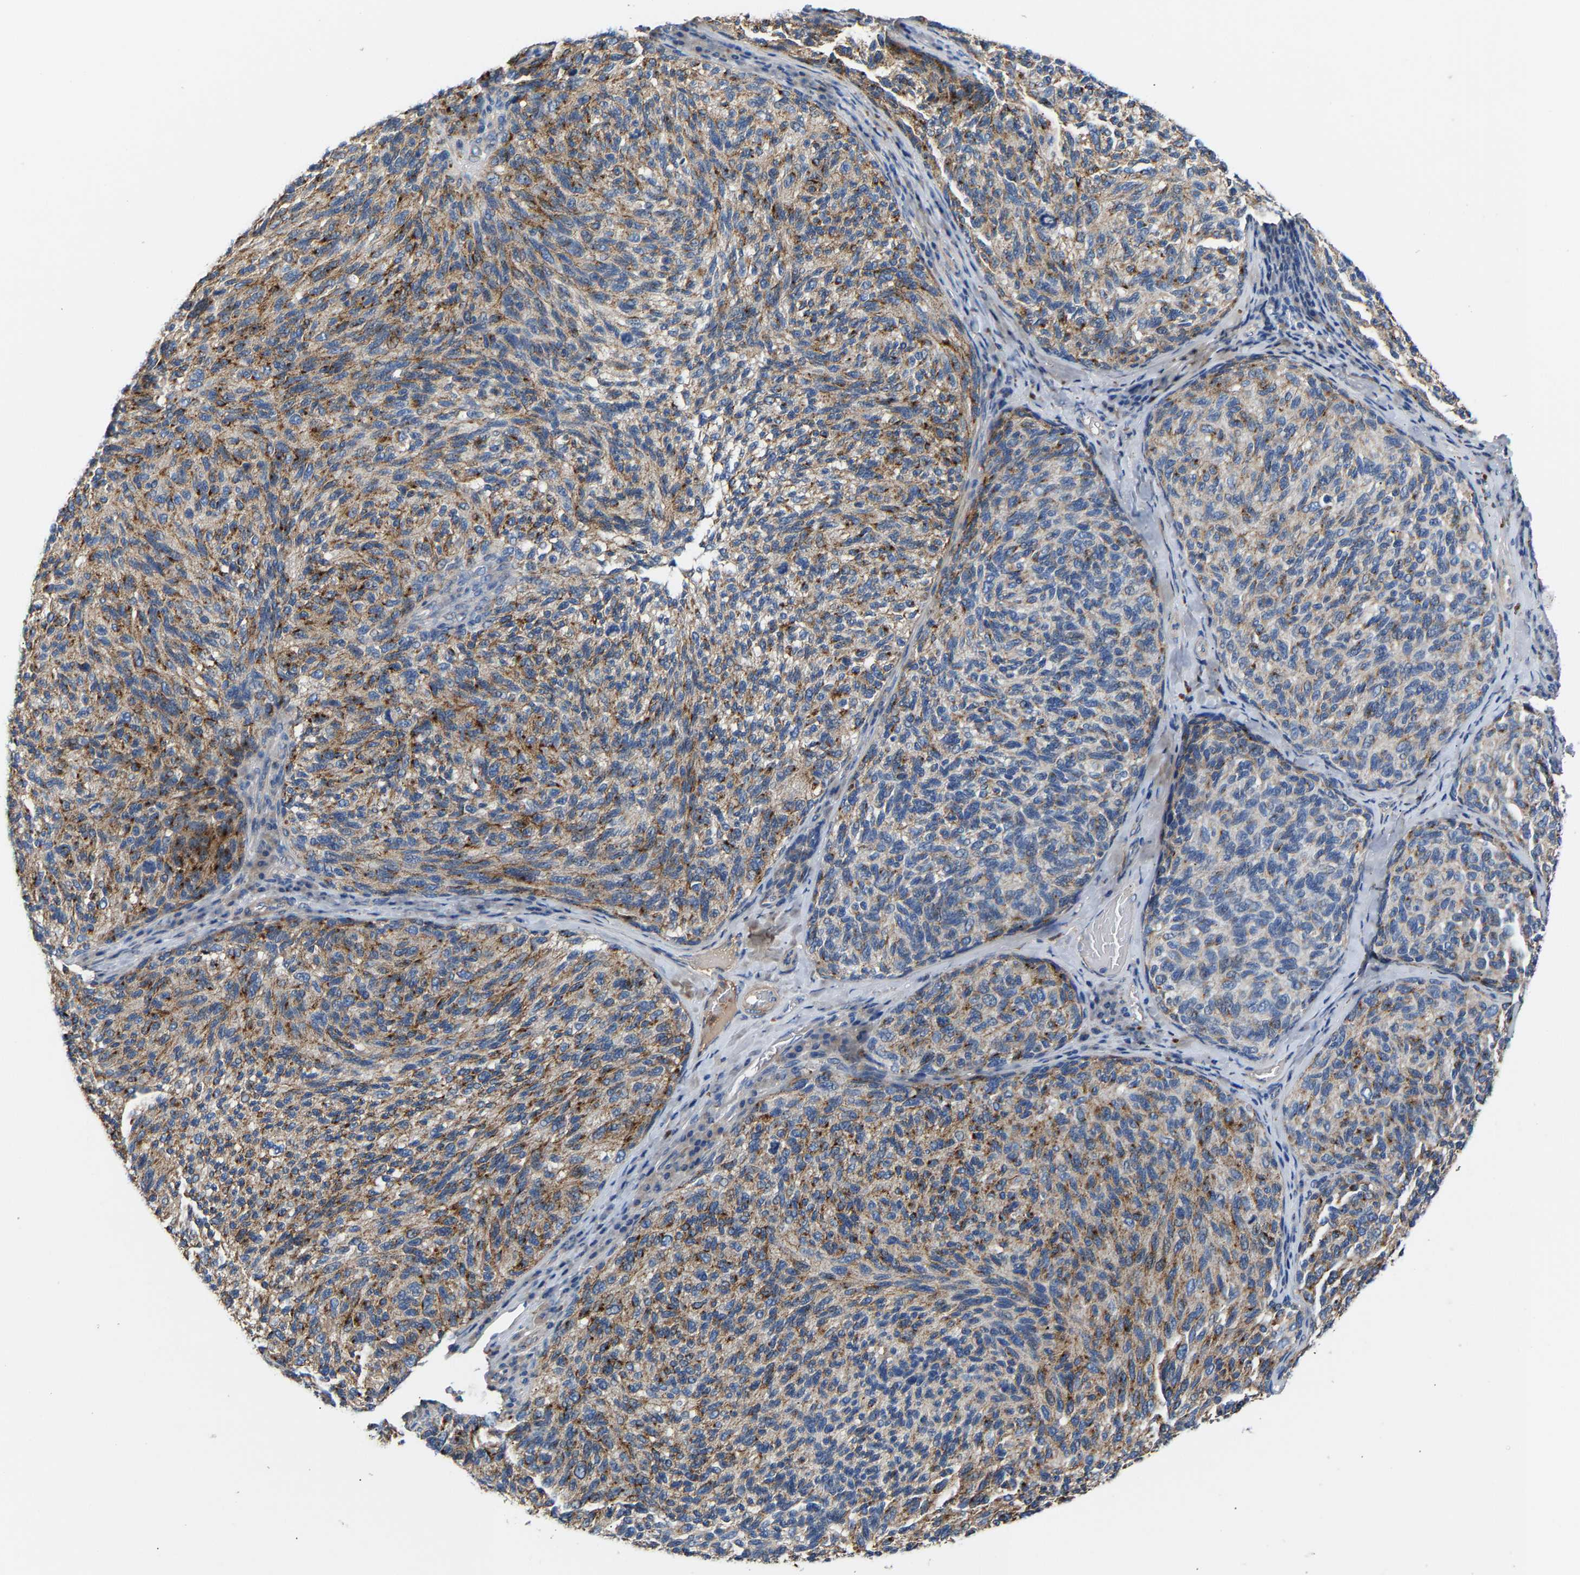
{"staining": {"intensity": "moderate", "quantity": "25%-75%", "location": "cytoplasmic/membranous"}, "tissue": "melanoma", "cell_type": "Tumor cells", "image_type": "cancer", "snomed": [{"axis": "morphology", "description": "Malignant melanoma, NOS"}, {"axis": "topography", "description": "Skin"}], "caption": "Immunohistochemistry (IHC) photomicrograph of melanoma stained for a protein (brown), which displays medium levels of moderate cytoplasmic/membranous positivity in approximately 25%-75% of tumor cells.", "gene": "CCDC171", "patient": {"sex": "female", "age": 73}}